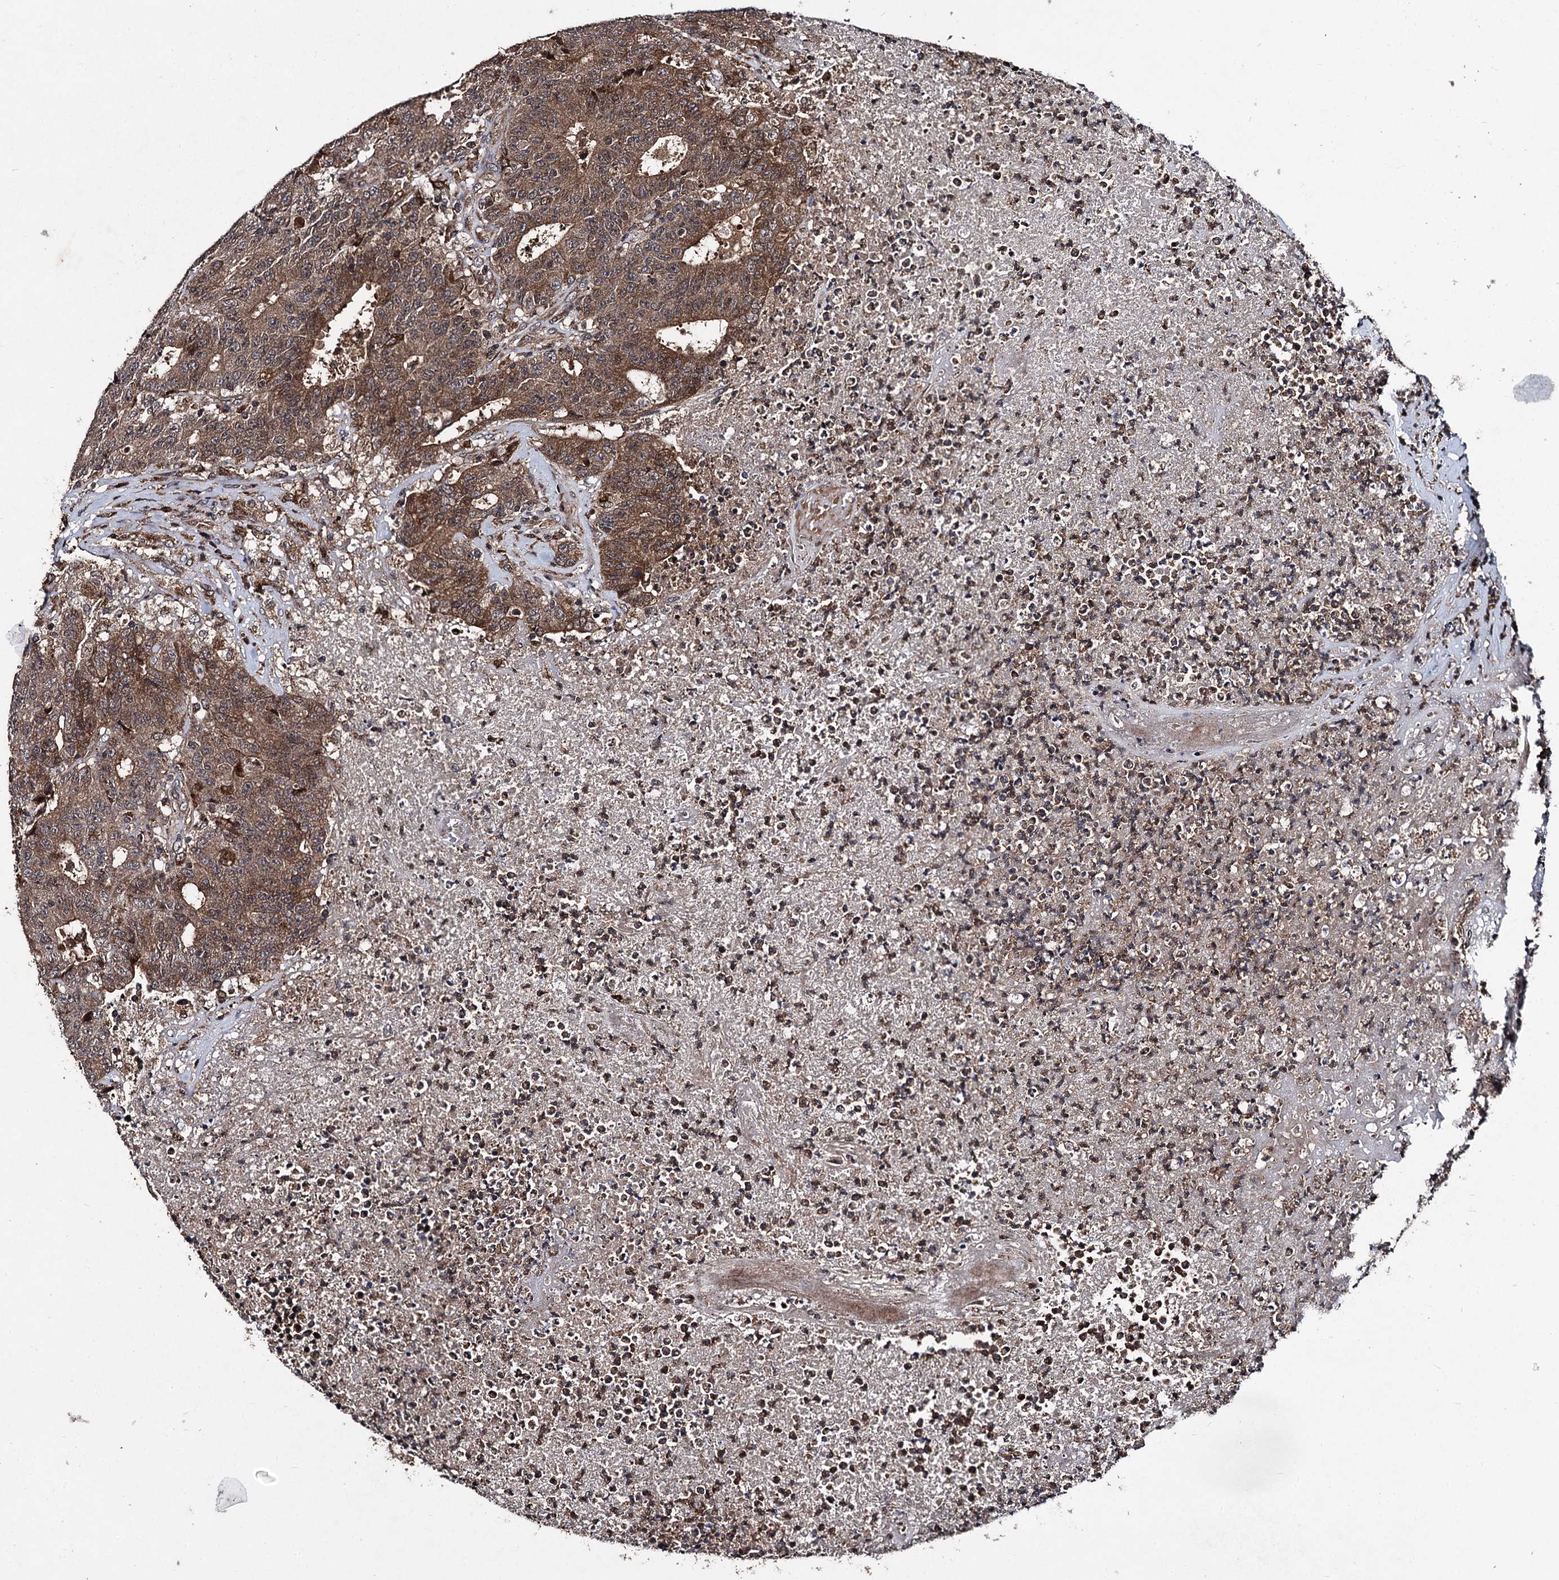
{"staining": {"intensity": "moderate", "quantity": ">75%", "location": "cytoplasmic/membranous"}, "tissue": "colorectal cancer", "cell_type": "Tumor cells", "image_type": "cancer", "snomed": [{"axis": "morphology", "description": "Adenocarcinoma, NOS"}, {"axis": "topography", "description": "Colon"}], "caption": "An image of human colorectal cancer stained for a protein demonstrates moderate cytoplasmic/membranous brown staining in tumor cells. (DAB (3,3'-diaminobenzidine) IHC, brown staining for protein, blue staining for nuclei).", "gene": "BCL2L2", "patient": {"sex": "female", "age": 75}}